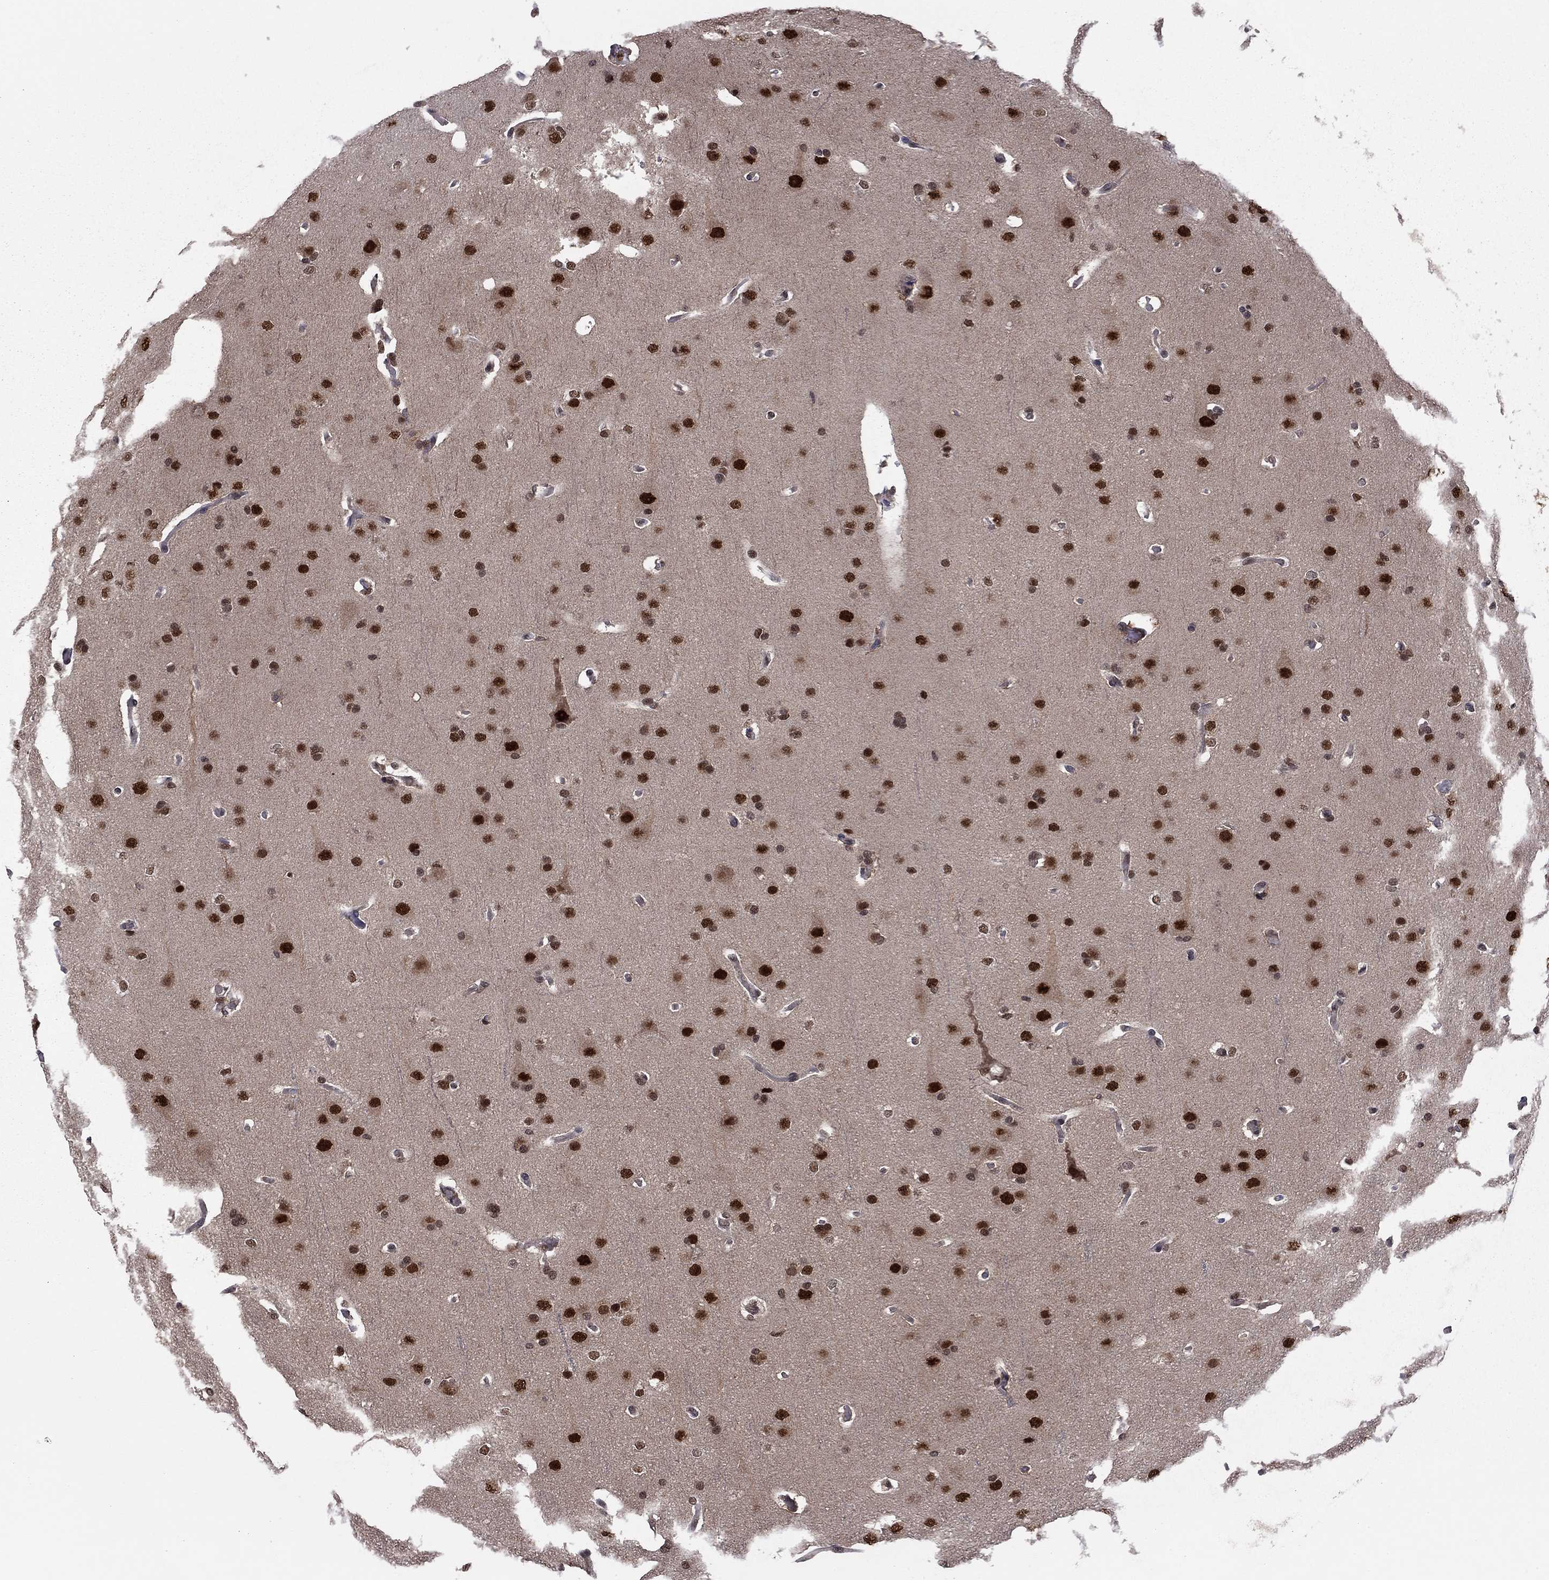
{"staining": {"intensity": "strong", "quantity": "25%-75%", "location": "nuclear"}, "tissue": "glioma", "cell_type": "Tumor cells", "image_type": "cancer", "snomed": [{"axis": "morphology", "description": "Glioma, malignant, Low grade"}, {"axis": "topography", "description": "Brain"}], "caption": "Protein staining shows strong nuclear positivity in about 25%-75% of tumor cells in malignant glioma (low-grade). (DAB IHC, brown staining for protein, blue staining for nuclei).", "gene": "PSMD2", "patient": {"sex": "male", "age": 41}}